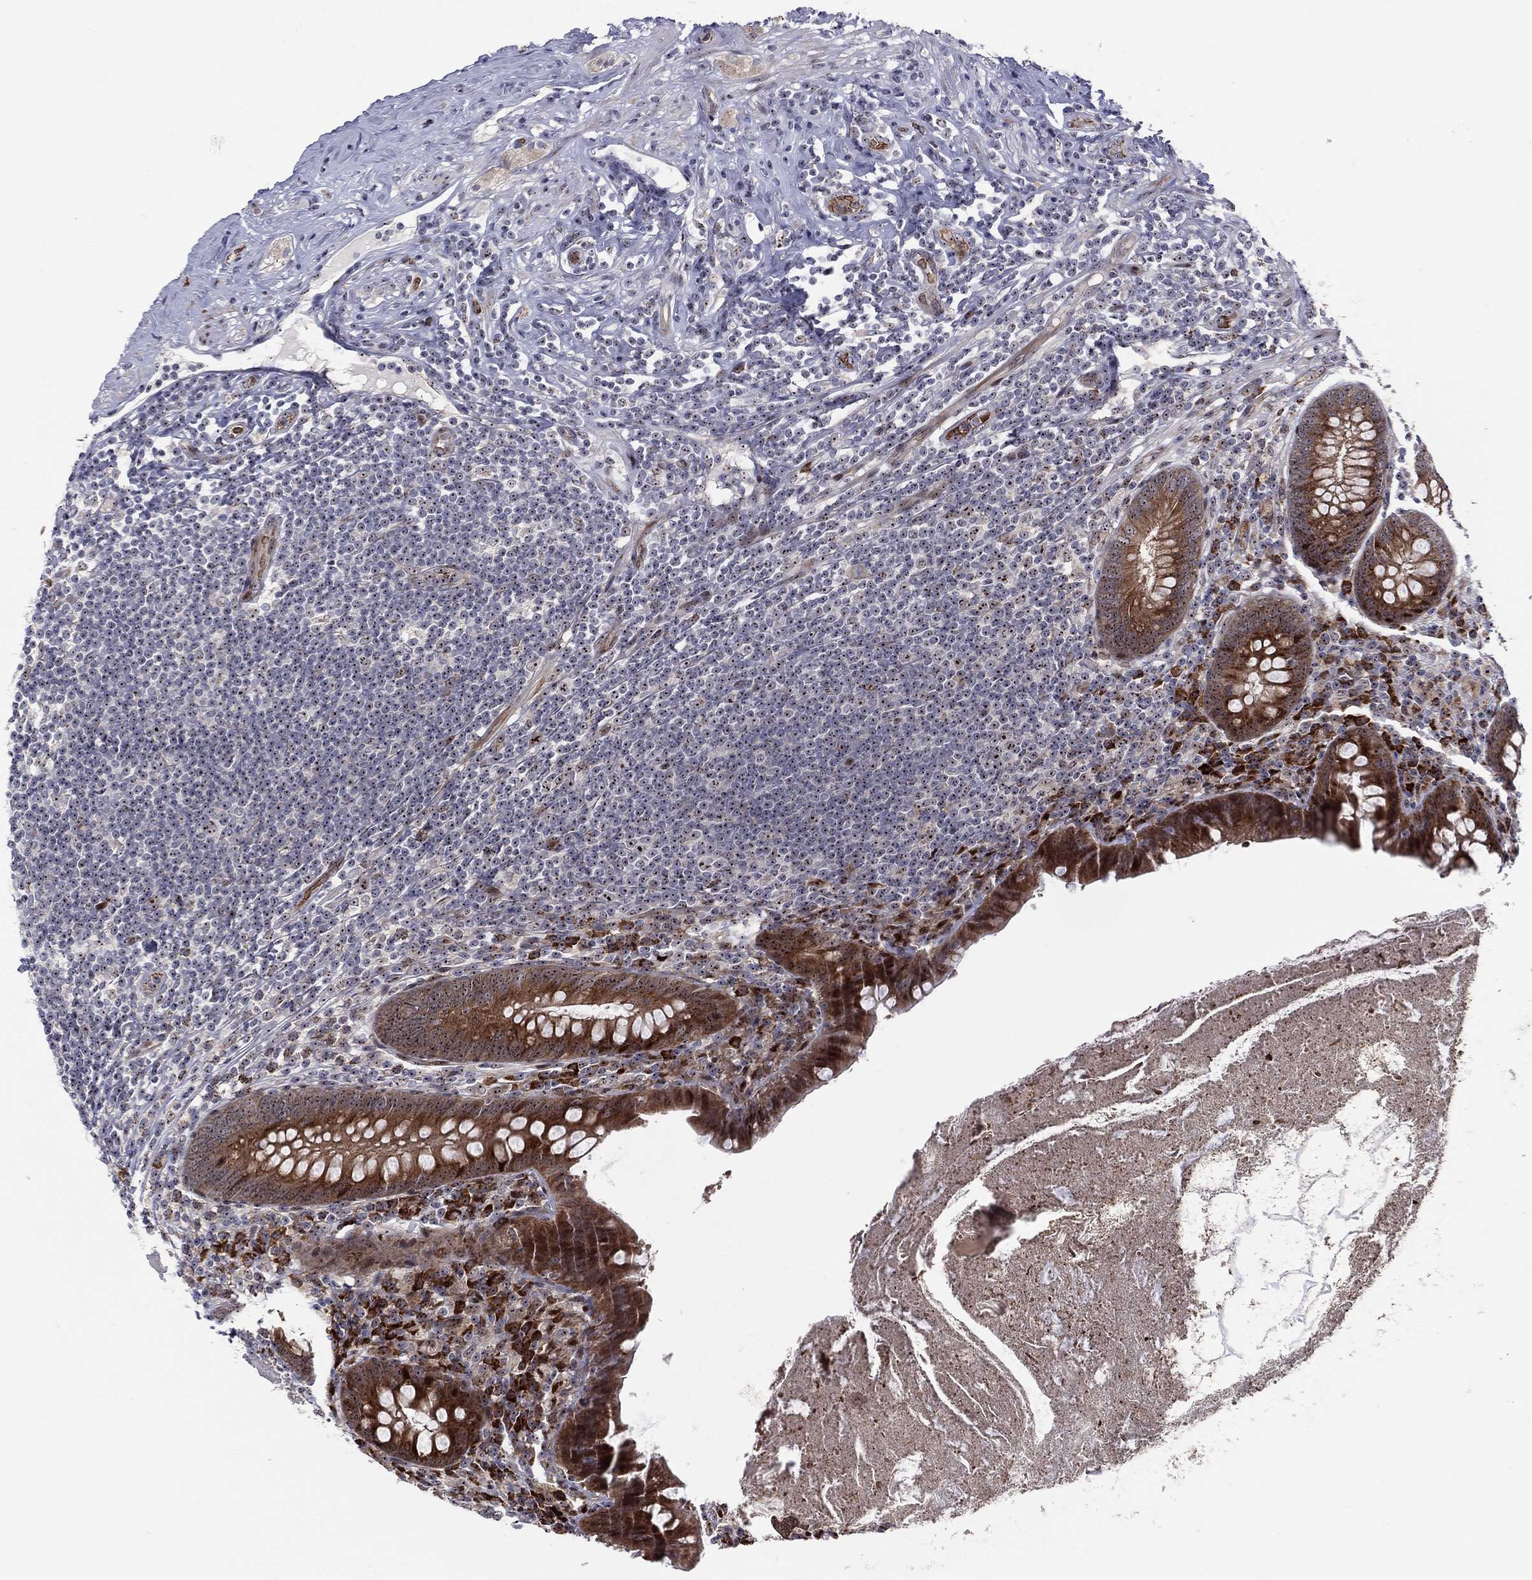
{"staining": {"intensity": "strong", "quantity": "25%-75%", "location": "cytoplasmic/membranous,nuclear"}, "tissue": "appendix", "cell_type": "Glandular cells", "image_type": "normal", "snomed": [{"axis": "morphology", "description": "Normal tissue, NOS"}, {"axis": "topography", "description": "Appendix"}], "caption": "A brown stain labels strong cytoplasmic/membranous,nuclear positivity of a protein in glandular cells of normal human appendix.", "gene": "VHL", "patient": {"sex": "male", "age": 47}}